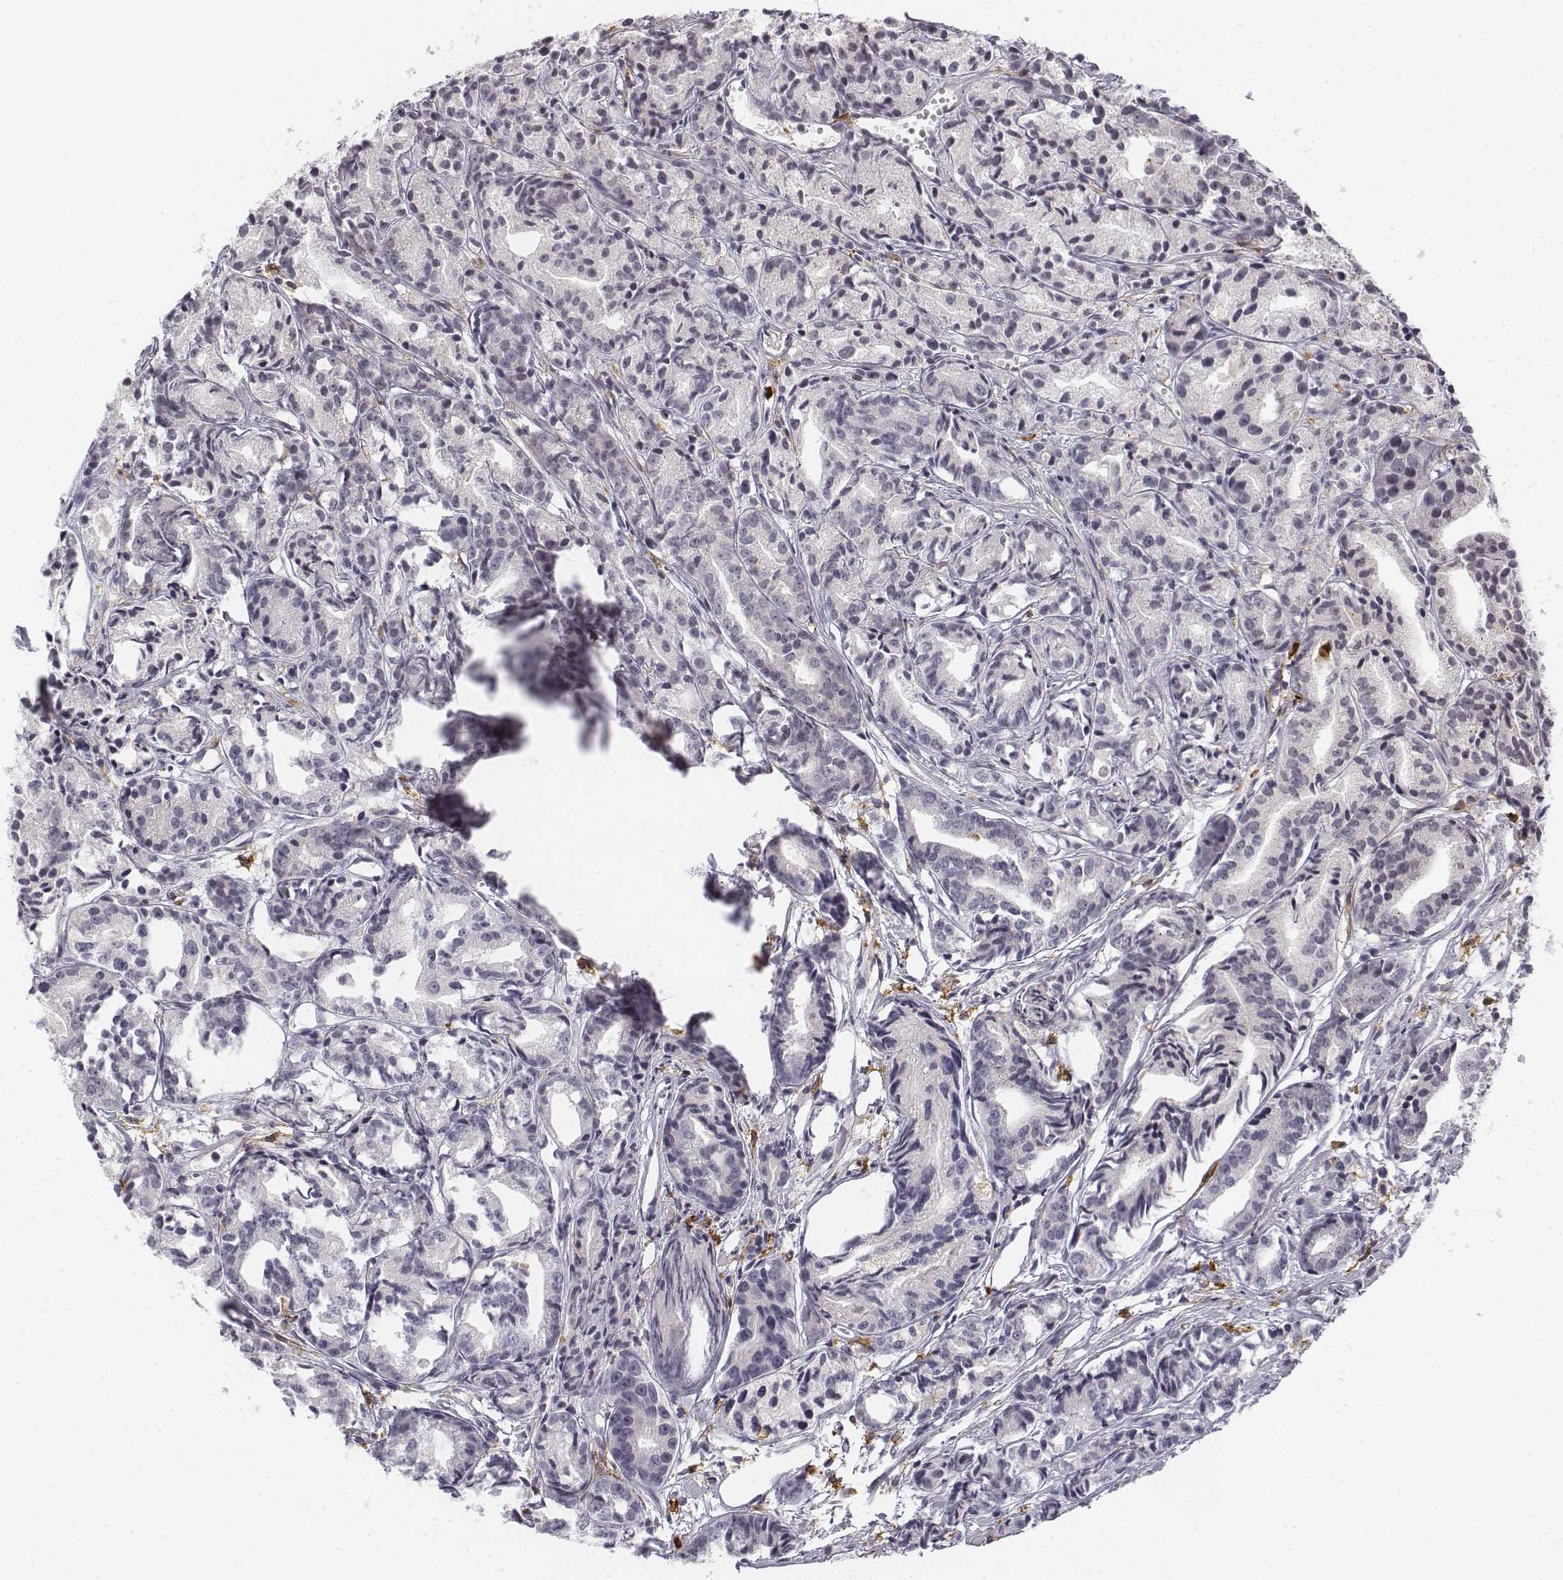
{"staining": {"intensity": "negative", "quantity": "none", "location": "none"}, "tissue": "prostate cancer", "cell_type": "Tumor cells", "image_type": "cancer", "snomed": [{"axis": "morphology", "description": "Adenocarcinoma, Medium grade"}, {"axis": "topography", "description": "Prostate"}], "caption": "Tumor cells show no significant protein expression in prostate adenocarcinoma (medium-grade).", "gene": "CD14", "patient": {"sex": "male", "age": 74}}